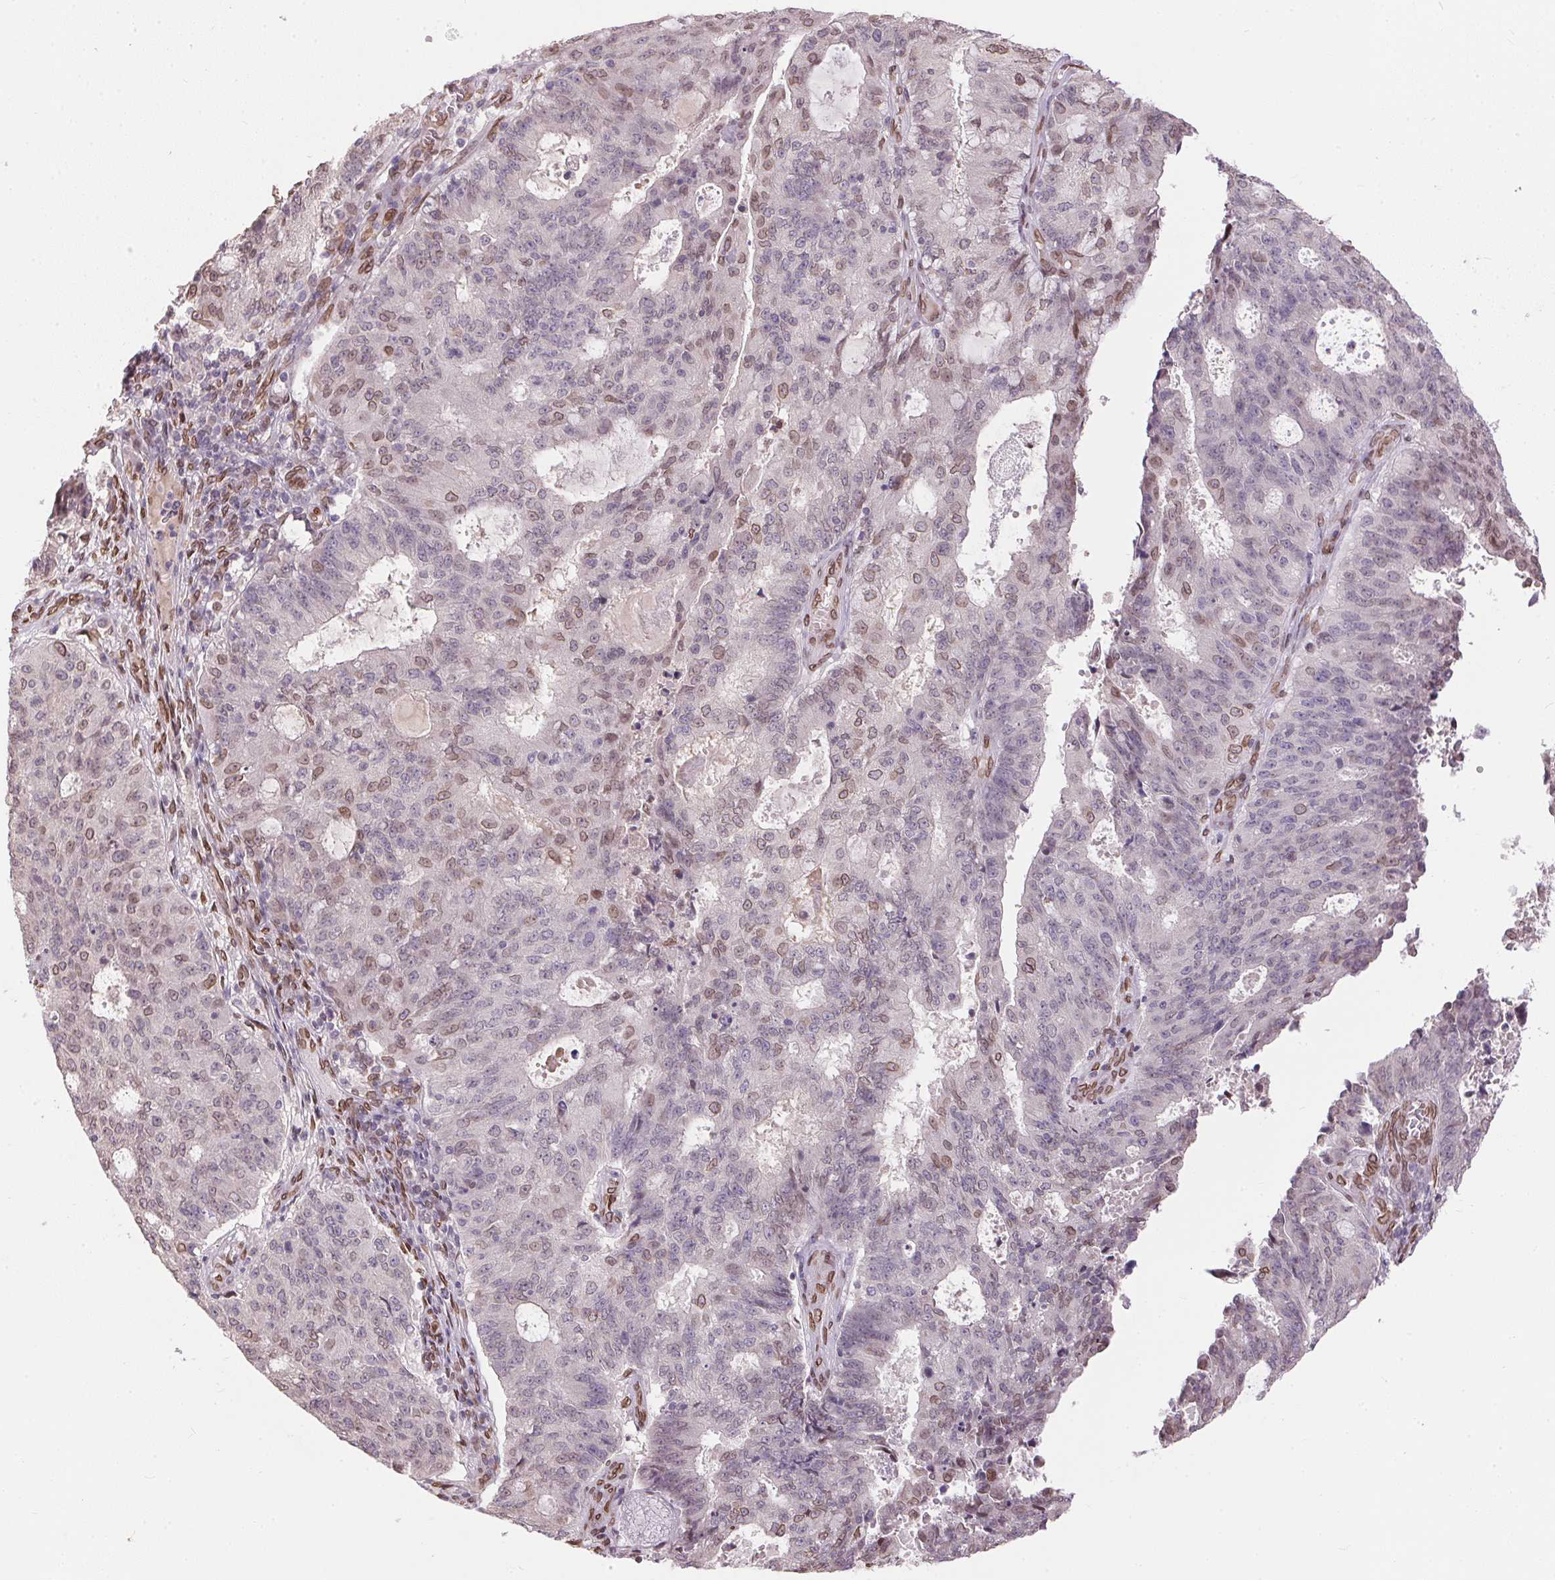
{"staining": {"intensity": "weak", "quantity": "<25%", "location": "cytoplasmic/membranous,nuclear"}, "tissue": "endometrial cancer", "cell_type": "Tumor cells", "image_type": "cancer", "snomed": [{"axis": "morphology", "description": "Adenocarcinoma, NOS"}, {"axis": "topography", "description": "Endometrium"}], "caption": "A high-resolution image shows IHC staining of endometrial adenocarcinoma, which demonstrates no significant positivity in tumor cells. Brightfield microscopy of immunohistochemistry (IHC) stained with DAB (3,3'-diaminobenzidine) (brown) and hematoxylin (blue), captured at high magnification.", "gene": "TMEM175", "patient": {"sex": "female", "age": 82}}